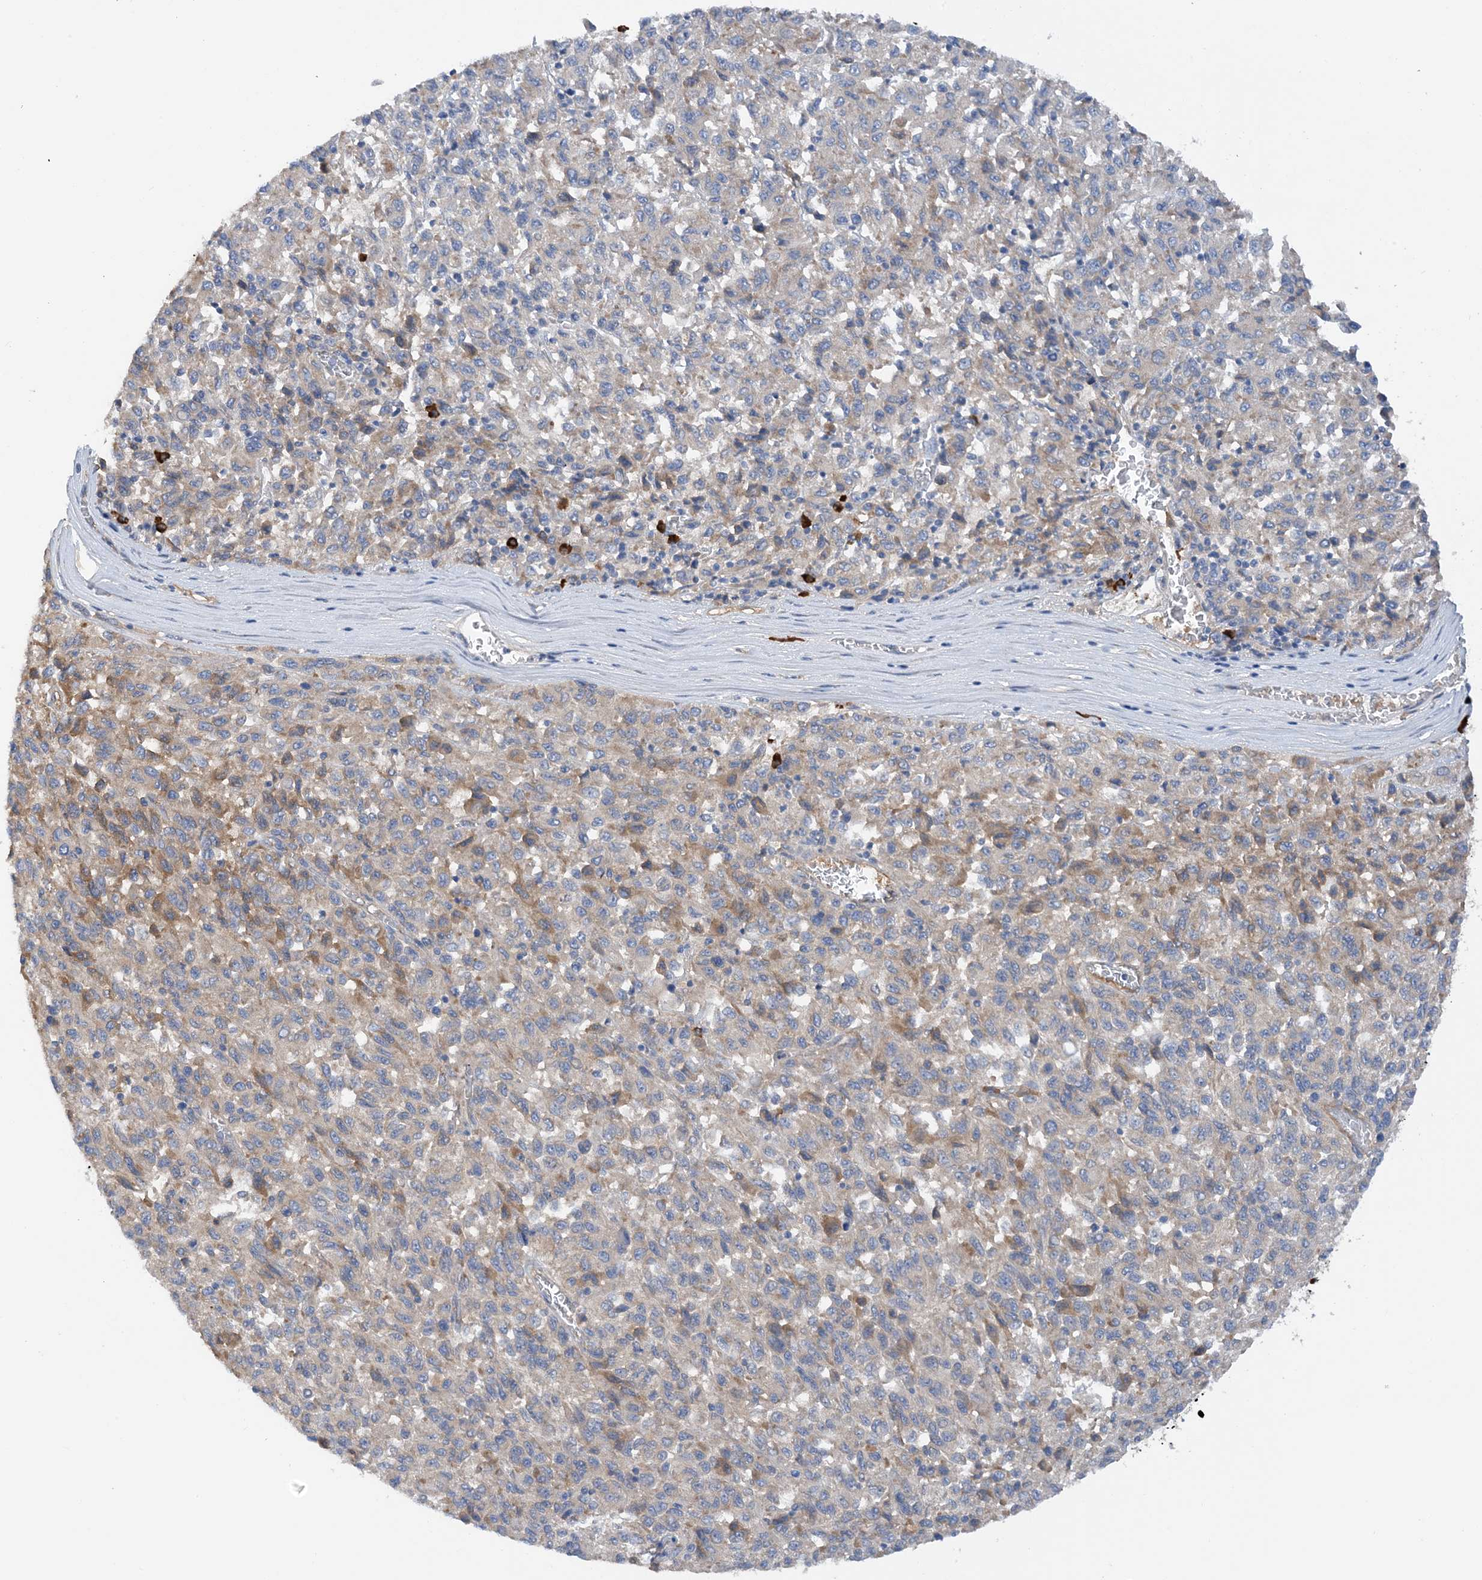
{"staining": {"intensity": "weak", "quantity": "<25%", "location": "cytoplasmic/membranous"}, "tissue": "melanoma", "cell_type": "Tumor cells", "image_type": "cancer", "snomed": [{"axis": "morphology", "description": "Malignant melanoma, Metastatic site"}, {"axis": "topography", "description": "Lung"}], "caption": "Human melanoma stained for a protein using immunohistochemistry (IHC) shows no positivity in tumor cells.", "gene": "SLC5A11", "patient": {"sex": "male", "age": 64}}